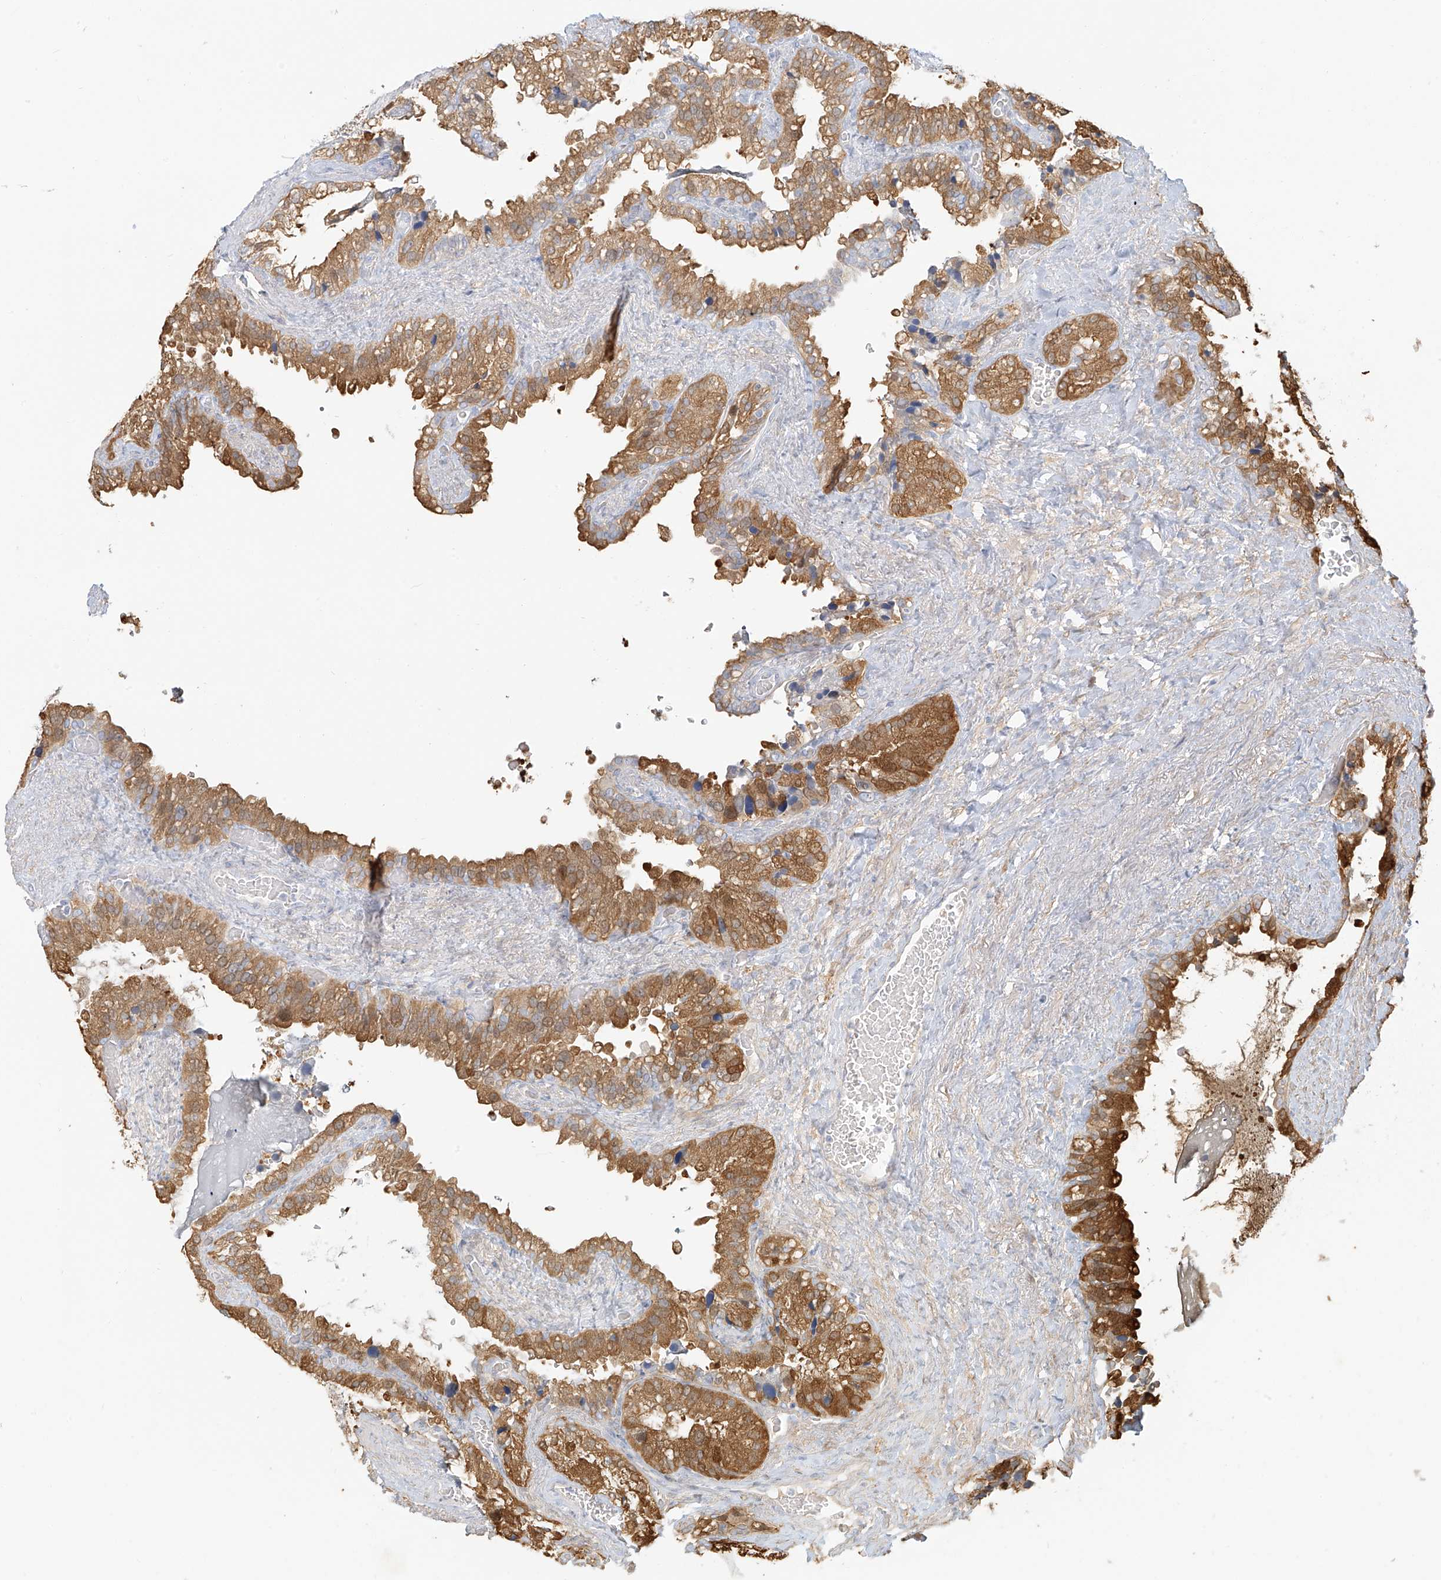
{"staining": {"intensity": "moderate", "quantity": ">75%", "location": "cytoplasmic/membranous"}, "tissue": "seminal vesicle", "cell_type": "Glandular cells", "image_type": "normal", "snomed": [{"axis": "morphology", "description": "Normal tissue, NOS"}, {"axis": "topography", "description": "Prostate"}, {"axis": "topography", "description": "Seminal veicle"}], "caption": "Immunohistochemistry (IHC) photomicrograph of benign human seminal vesicle stained for a protein (brown), which displays medium levels of moderate cytoplasmic/membranous expression in approximately >75% of glandular cells.", "gene": "UPK1B", "patient": {"sex": "male", "age": 68}}